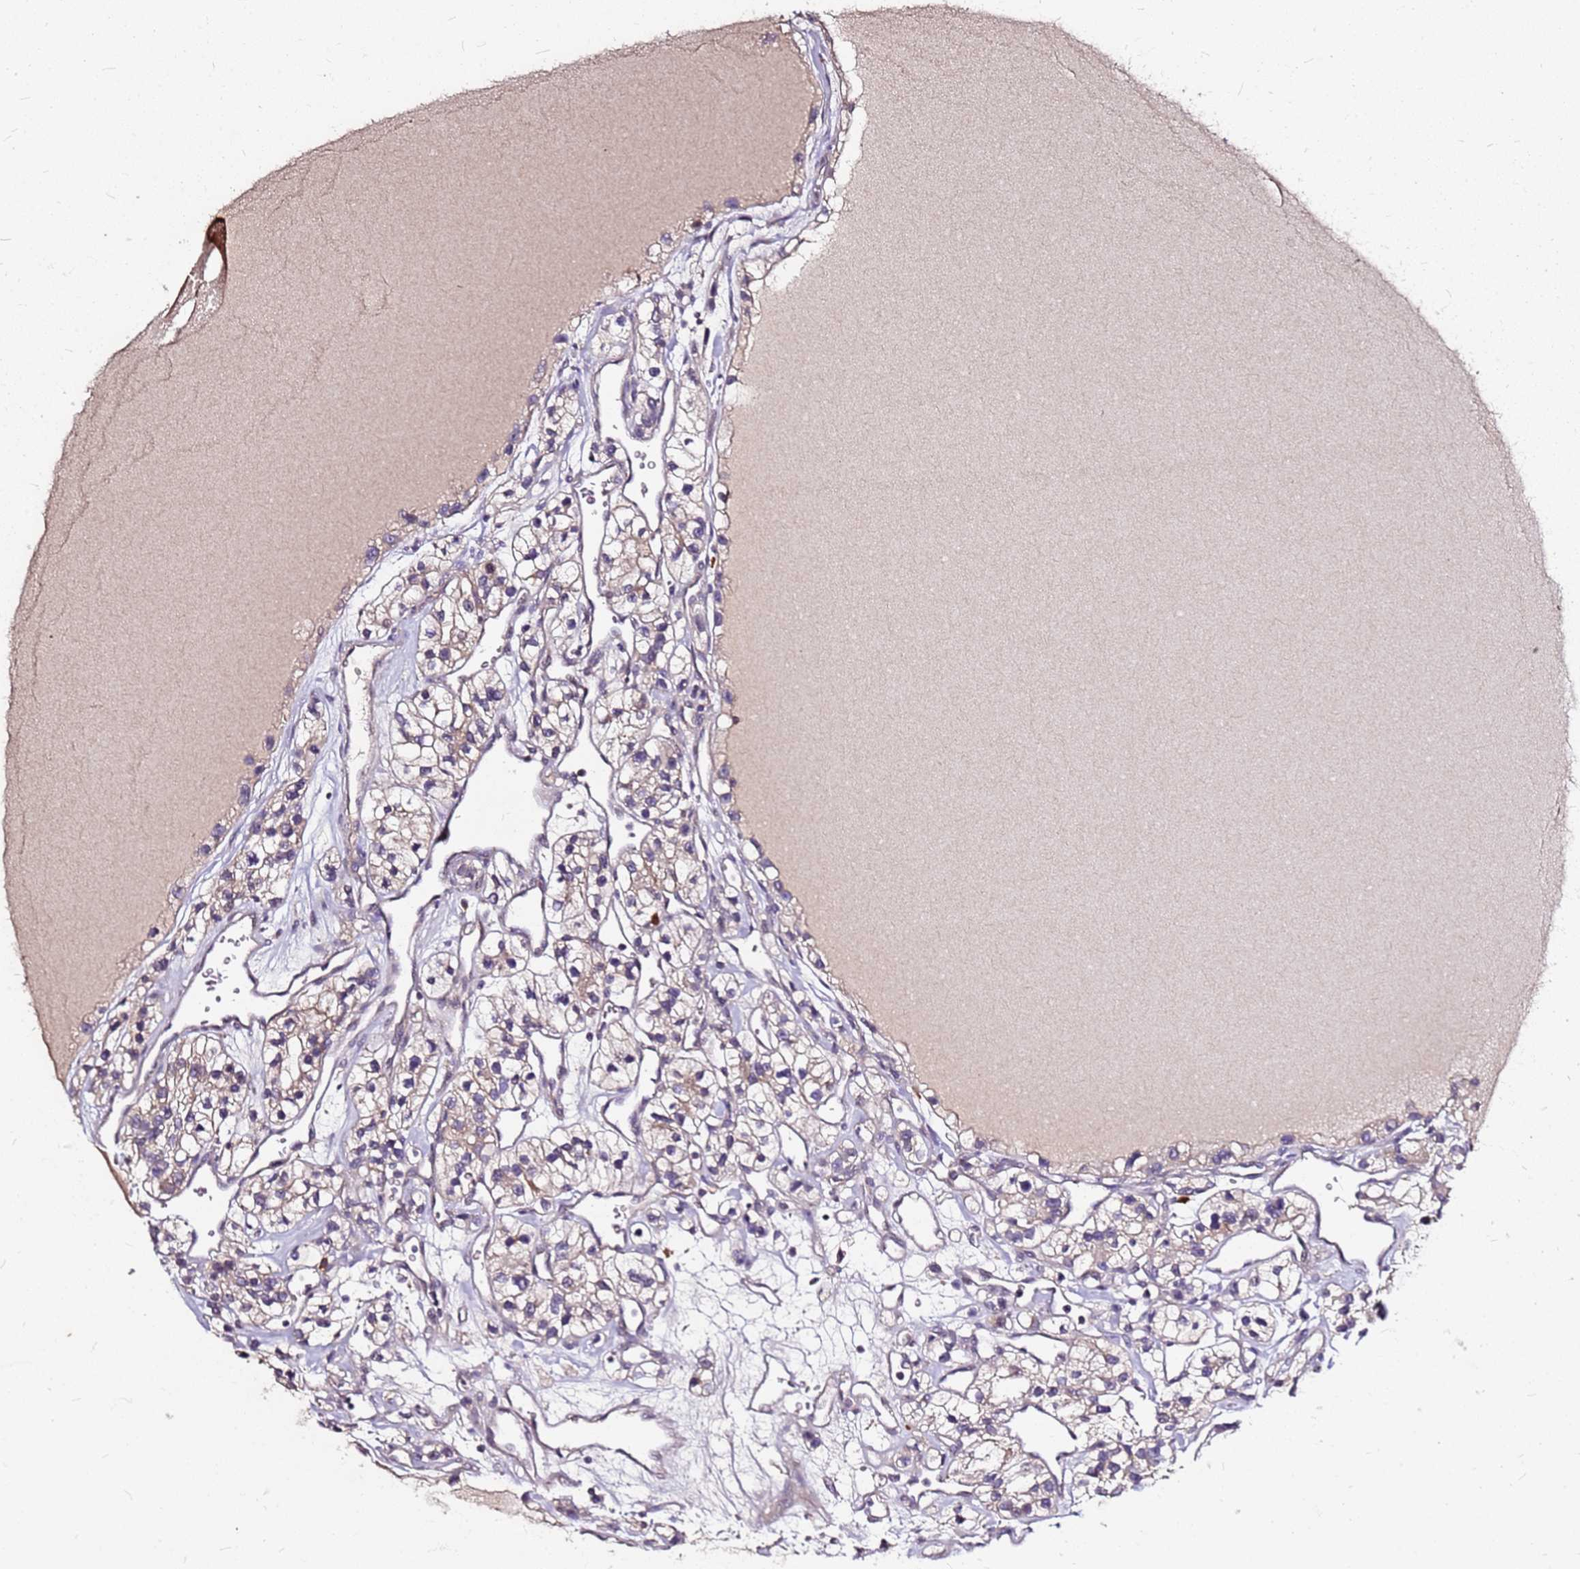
{"staining": {"intensity": "moderate", "quantity": "25%-75%", "location": "cytoplasmic/membranous"}, "tissue": "renal cancer", "cell_type": "Tumor cells", "image_type": "cancer", "snomed": [{"axis": "morphology", "description": "Adenocarcinoma, NOS"}, {"axis": "topography", "description": "Kidney"}], "caption": "Immunohistochemistry (DAB (3,3'-diaminobenzidine)) staining of renal cancer (adenocarcinoma) demonstrates moderate cytoplasmic/membranous protein expression in approximately 25%-75% of tumor cells. The protein is stained brown, and the nuclei are stained in blue (DAB IHC with brightfield microscopy, high magnification).", "gene": "DCDC2C", "patient": {"sex": "female", "age": 57}}